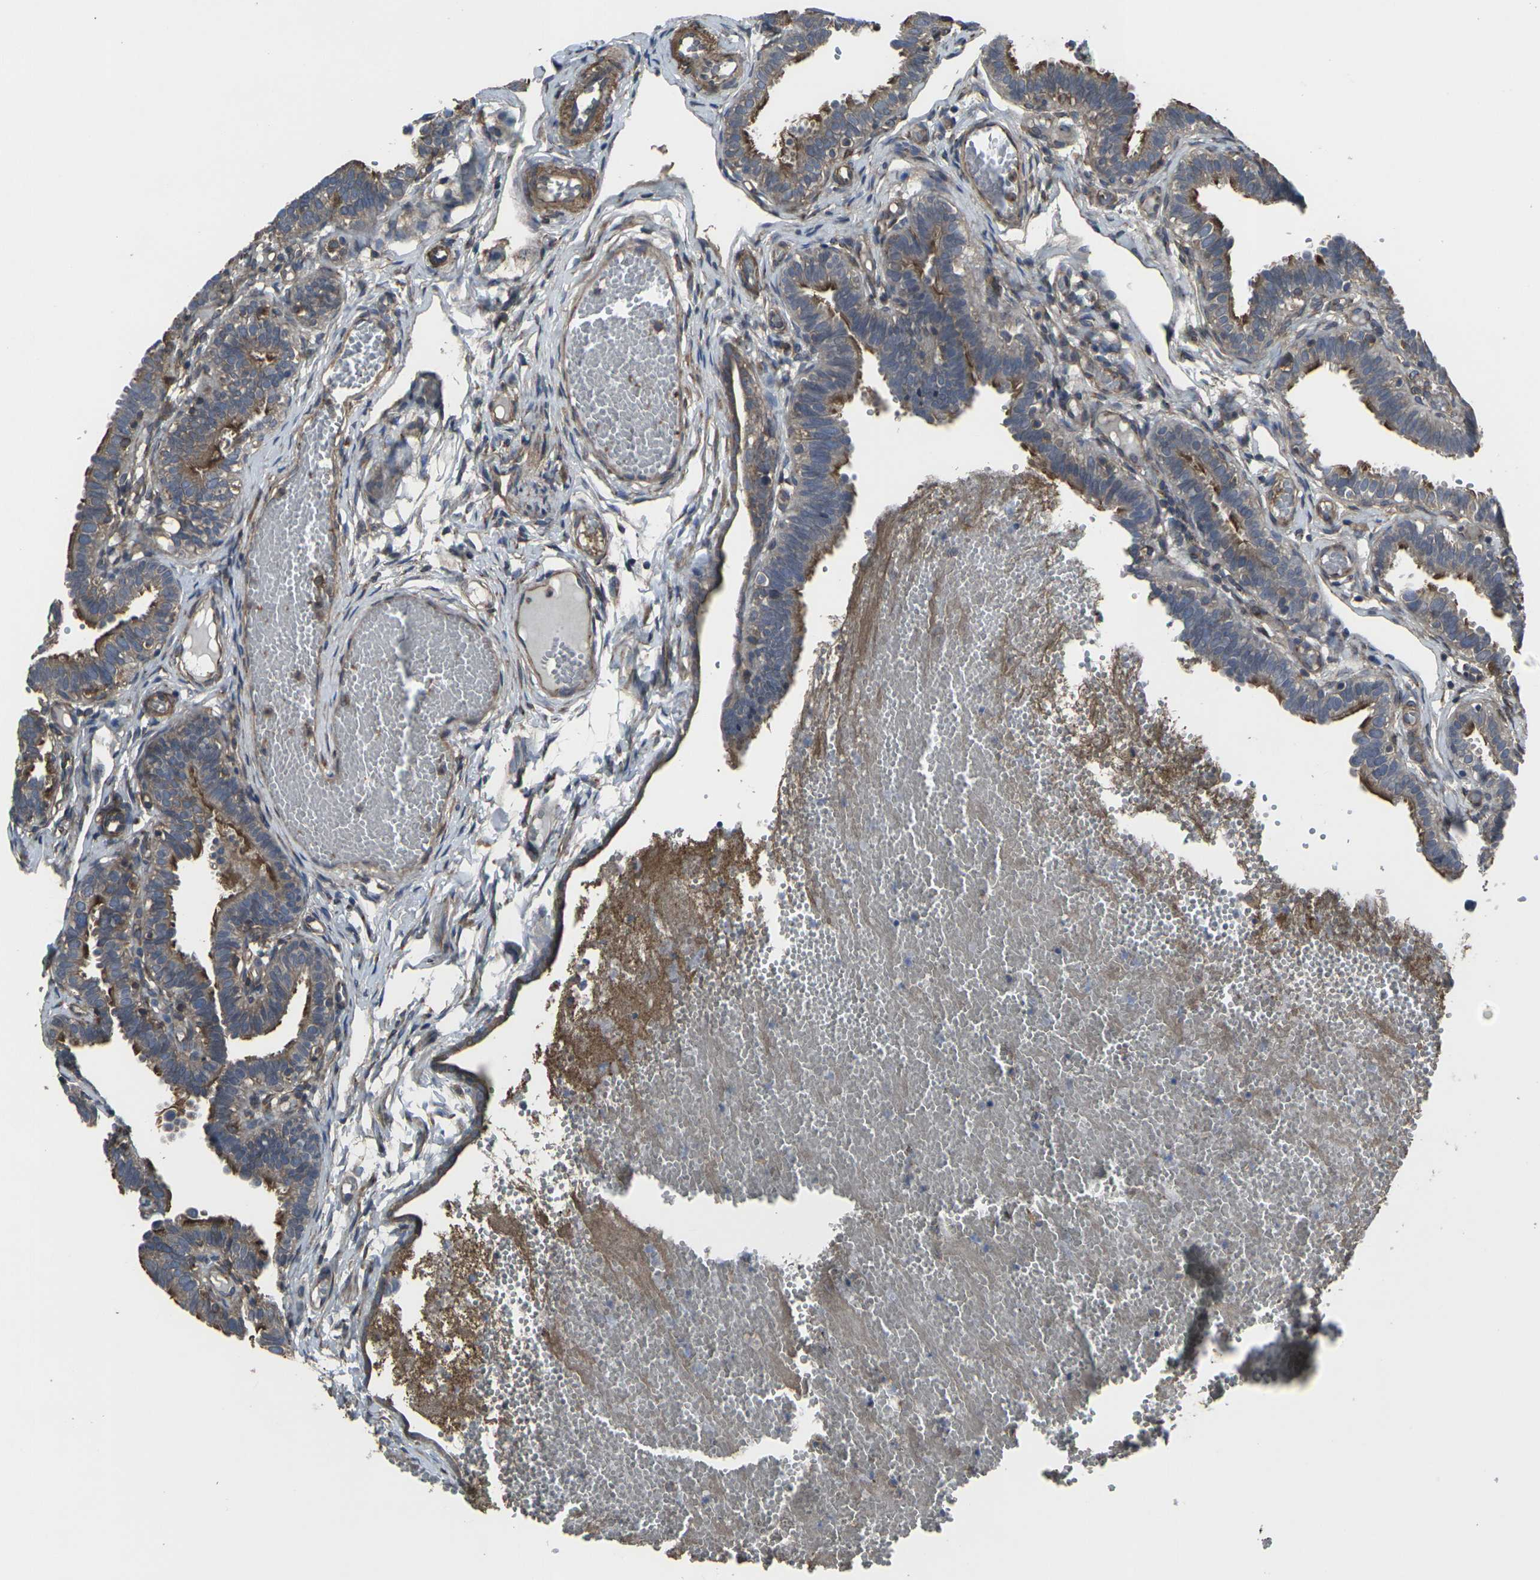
{"staining": {"intensity": "moderate", "quantity": "25%-75%", "location": "cytoplasmic/membranous"}, "tissue": "fallopian tube", "cell_type": "Glandular cells", "image_type": "normal", "snomed": [{"axis": "morphology", "description": "Normal tissue, NOS"}, {"axis": "topography", "description": "Fallopian tube"}, {"axis": "topography", "description": "Placenta"}], "caption": "This micrograph demonstrates immunohistochemistry (IHC) staining of normal fallopian tube, with medium moderate cytoplasmic/membranous expression in approximately 25%-75% of glandular cells.", "gene": "PRKACB", "patient": {"sex": "female", "age": 34}}